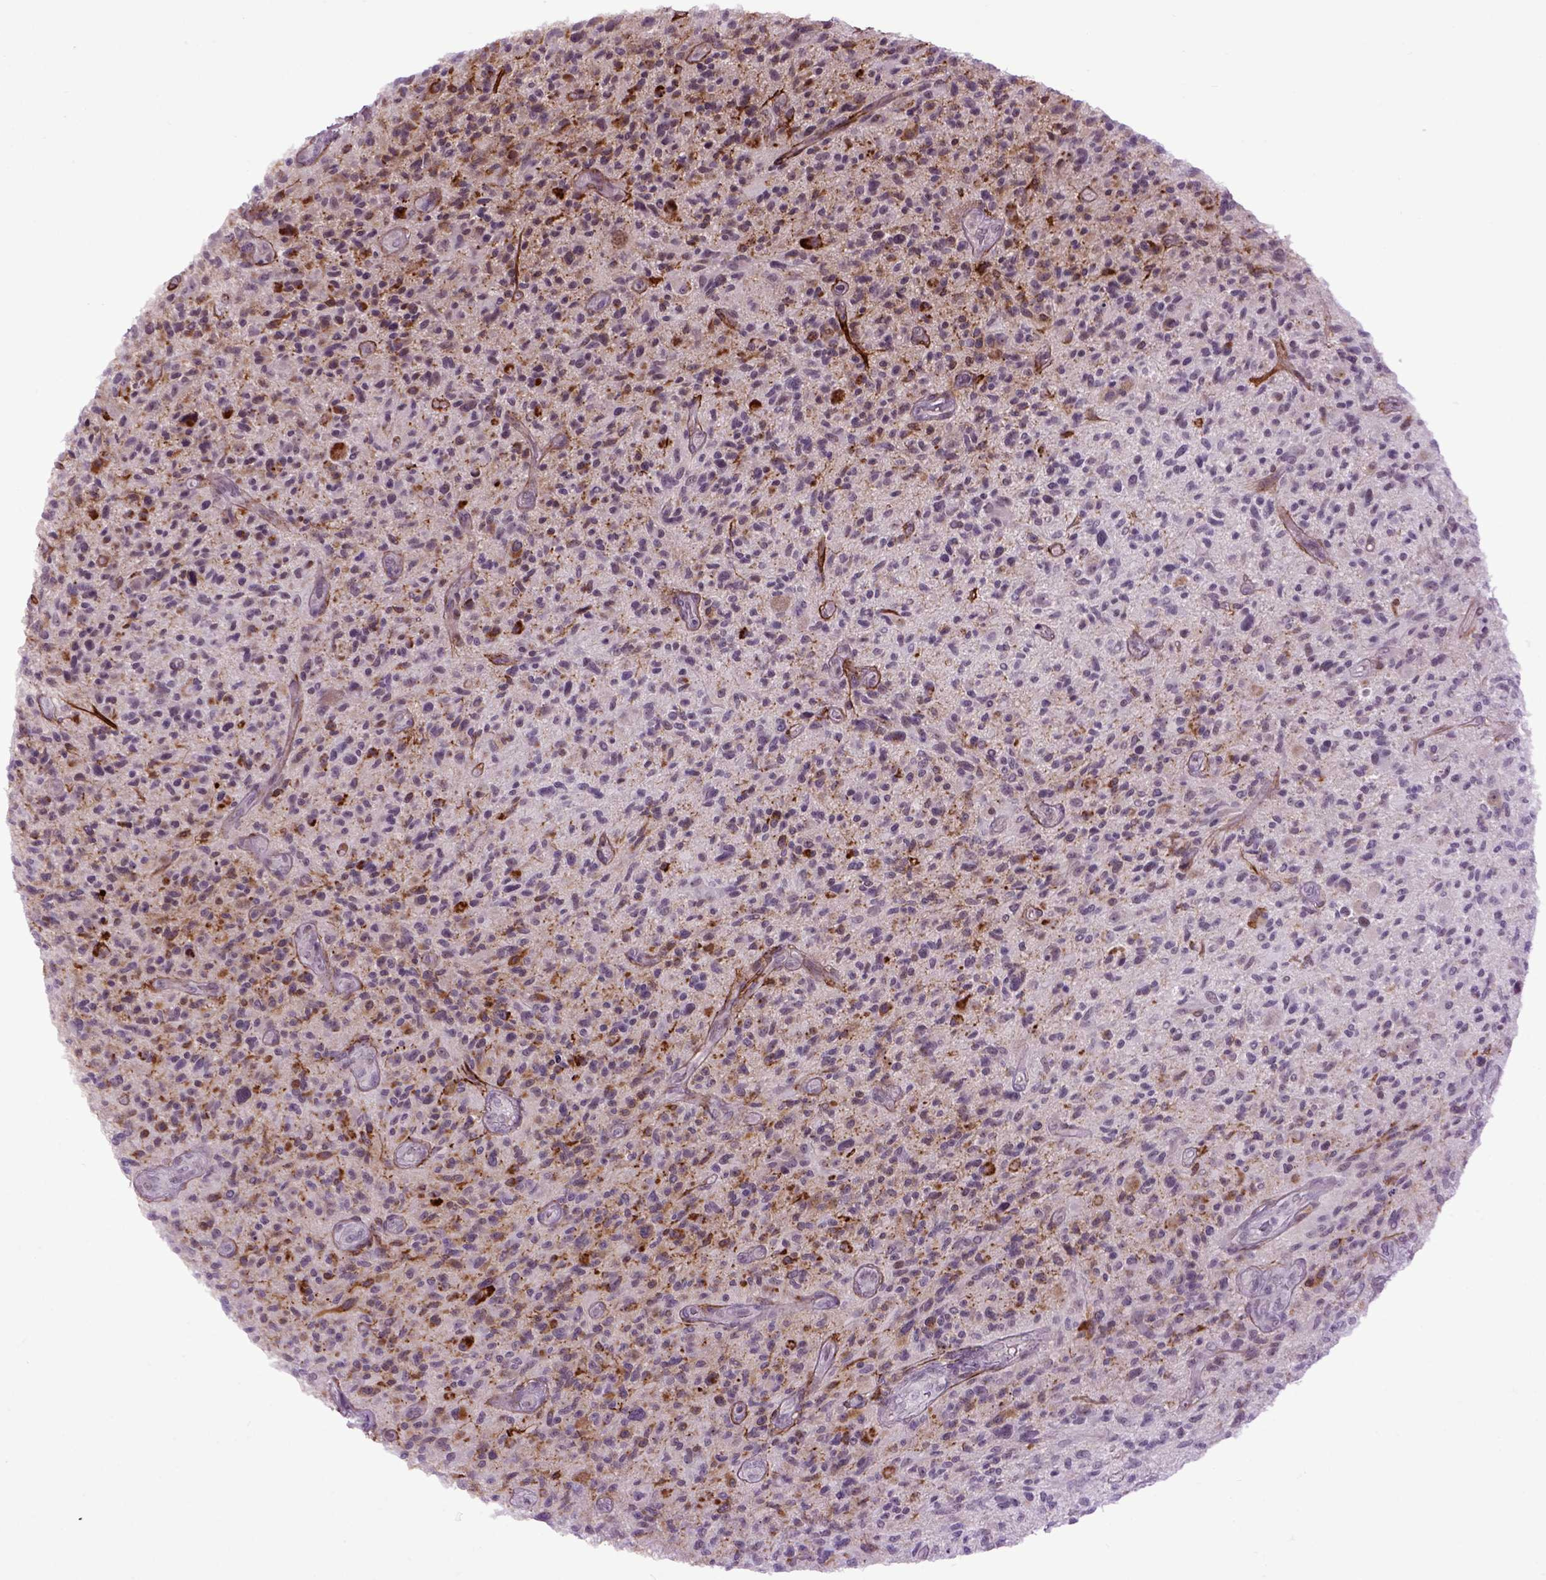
{"staining": {"intensity": "negative", "quantity": "none", "location": "none"}, "tissue": "glioma", "cell_type": "Tumor cells", "image_type": "cancer", "snomed": [{"axis": "morphology", "description": "Glioma, malignant, High grade"}, {"axis": "topography", "description": "Brain"}], "caption": "Protein analysis of glioma displays no significant staining in tumor cells.", "gene": "EMILIN3", "patient": {"sex": "male", "age": 47}}